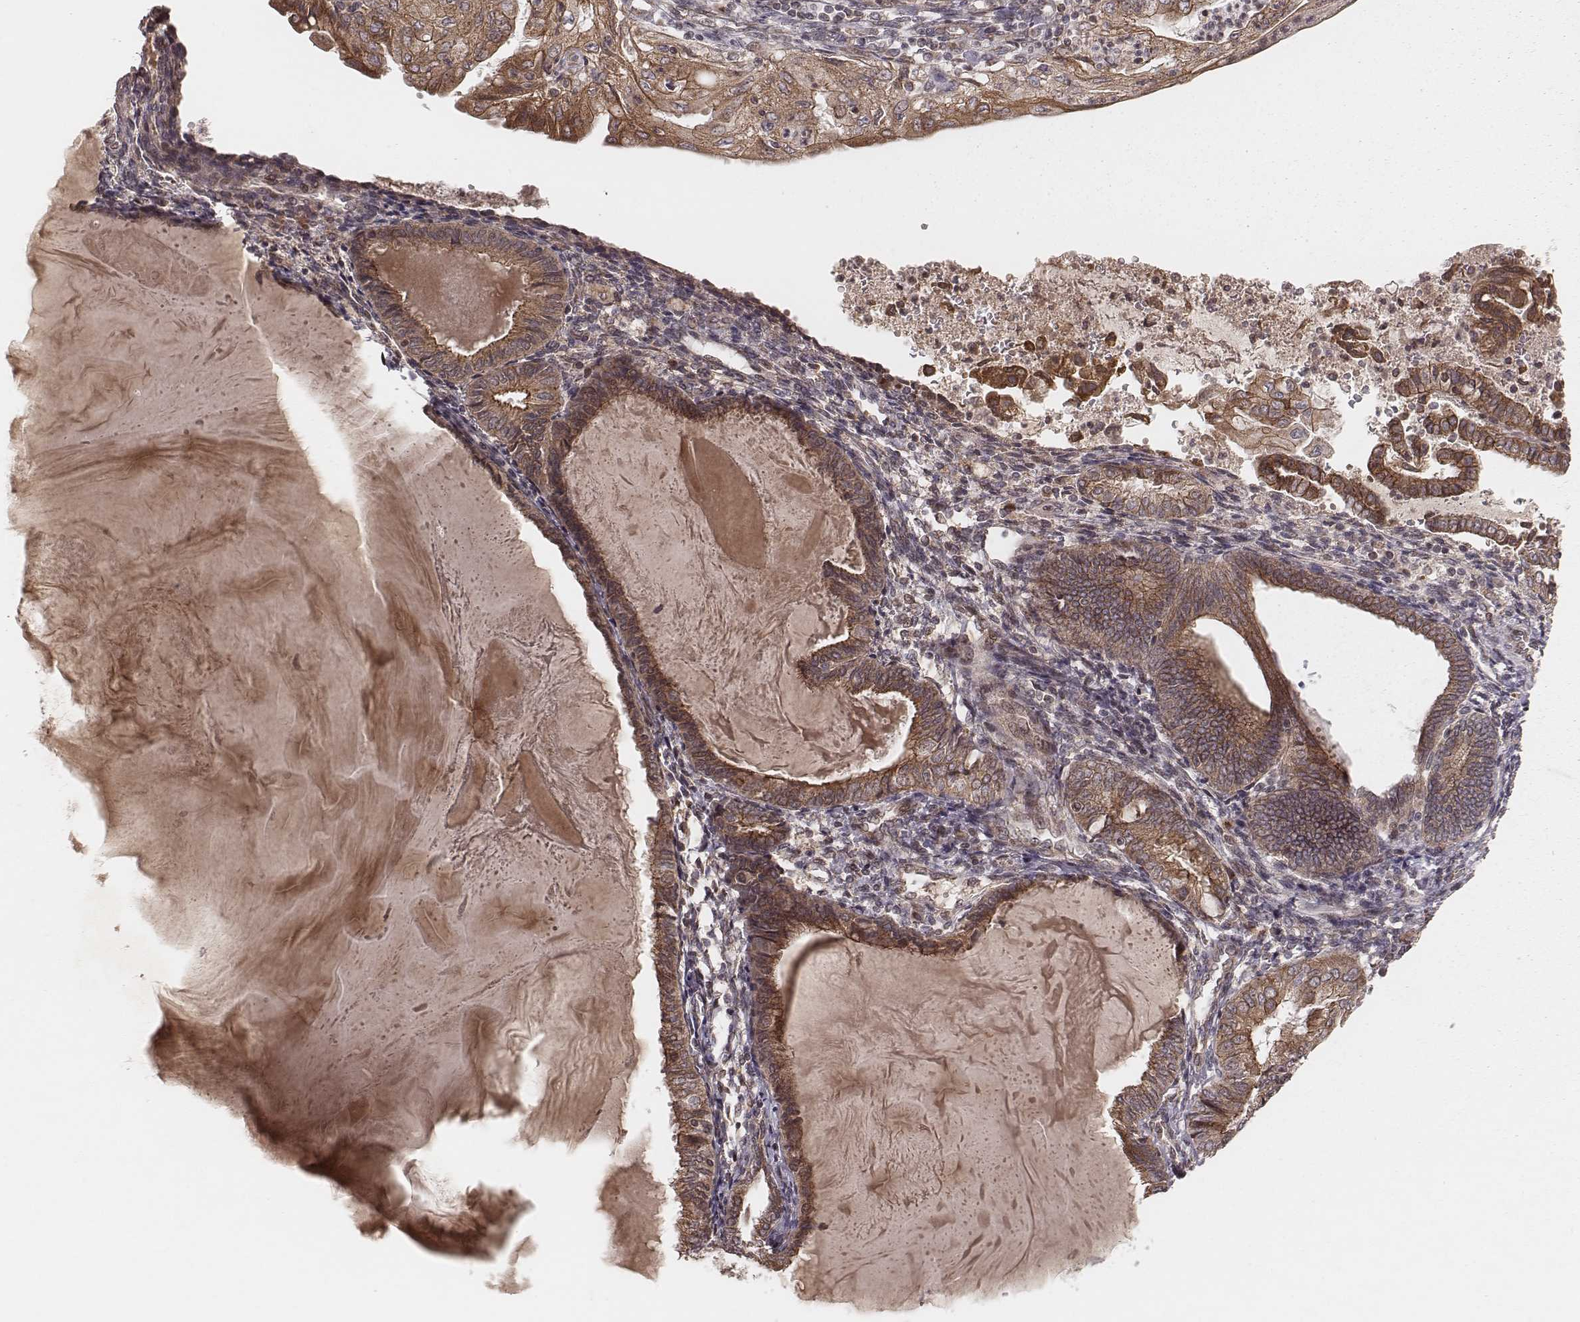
{"staining": {"intensity": "moderate", "quantity": ">75%", "location": "cytoplasmic/membranous"}, "tissue": "endometrial cancer", "cell_type": "Tumor cells", "image_type": "cancer", "snomed": [{"axis": "morphology", "description": "Adenocarcinoma, NOS"}, {"axis": "topography", "description": "Endometrium"}], "caption": "A histopathology image showing moderate cytoplasmic/membranous staining in approximately >75% of tumor cells in adenocarcinoma (endometrial), as visualized by brown immunohistochemical staining.", "gene": "MYO19", "patient": {"sex": "female", "age": 68}}